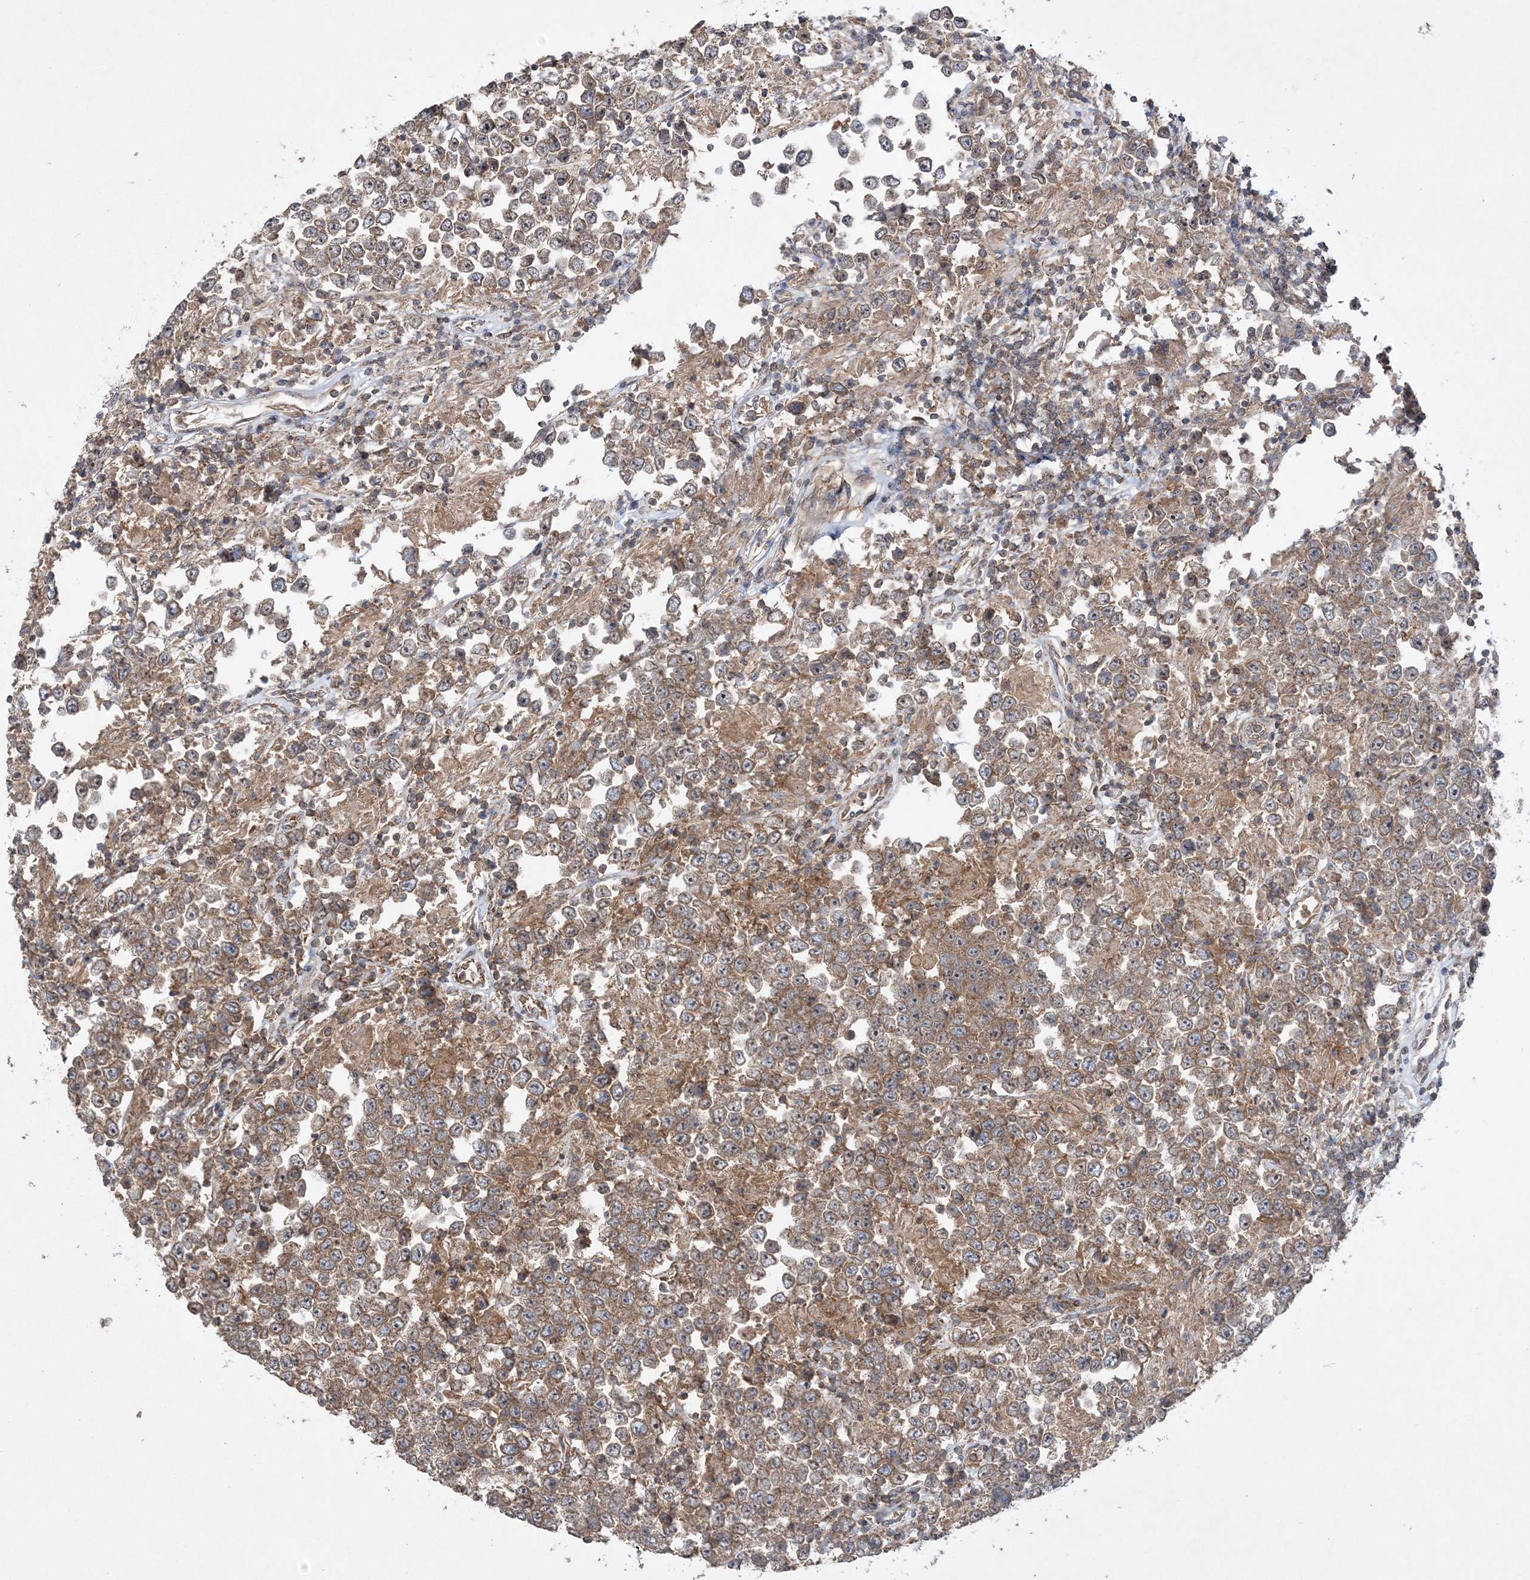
{"staining": {"intensity": "moderate", "quantity": "25%-75%", "location": "cytoplasmic/membranous"}, "tissue": "testis cancer", "cell_type": "Tumor cells", "image_type": "cancer", "snomed": [{"axis": "morphology", "description": "Normal tissue, NOS"}, {"axis": "morphology", "description": "Urothelial carcinoma, High grade"}, {"axis": "morphology", "description": "Seminoma, NOS"}, {"axis": "morphology", "description": "Carcinoma, Embryonal, NOS"}, {"axis": "topography", "description": "Urinary bladder"}, {"axis": "topography", "description": "Testis"}], "caption": "Testis cancer (urothelial carcinoma (high-grade)) stained with immunohistochemistry (IHC) displays moderate cytoplasmic/membranous staining in about 25%-75% of tumor cells.", "gene": "ACAP2", "patient": {"sex": "male", "age": 41}}